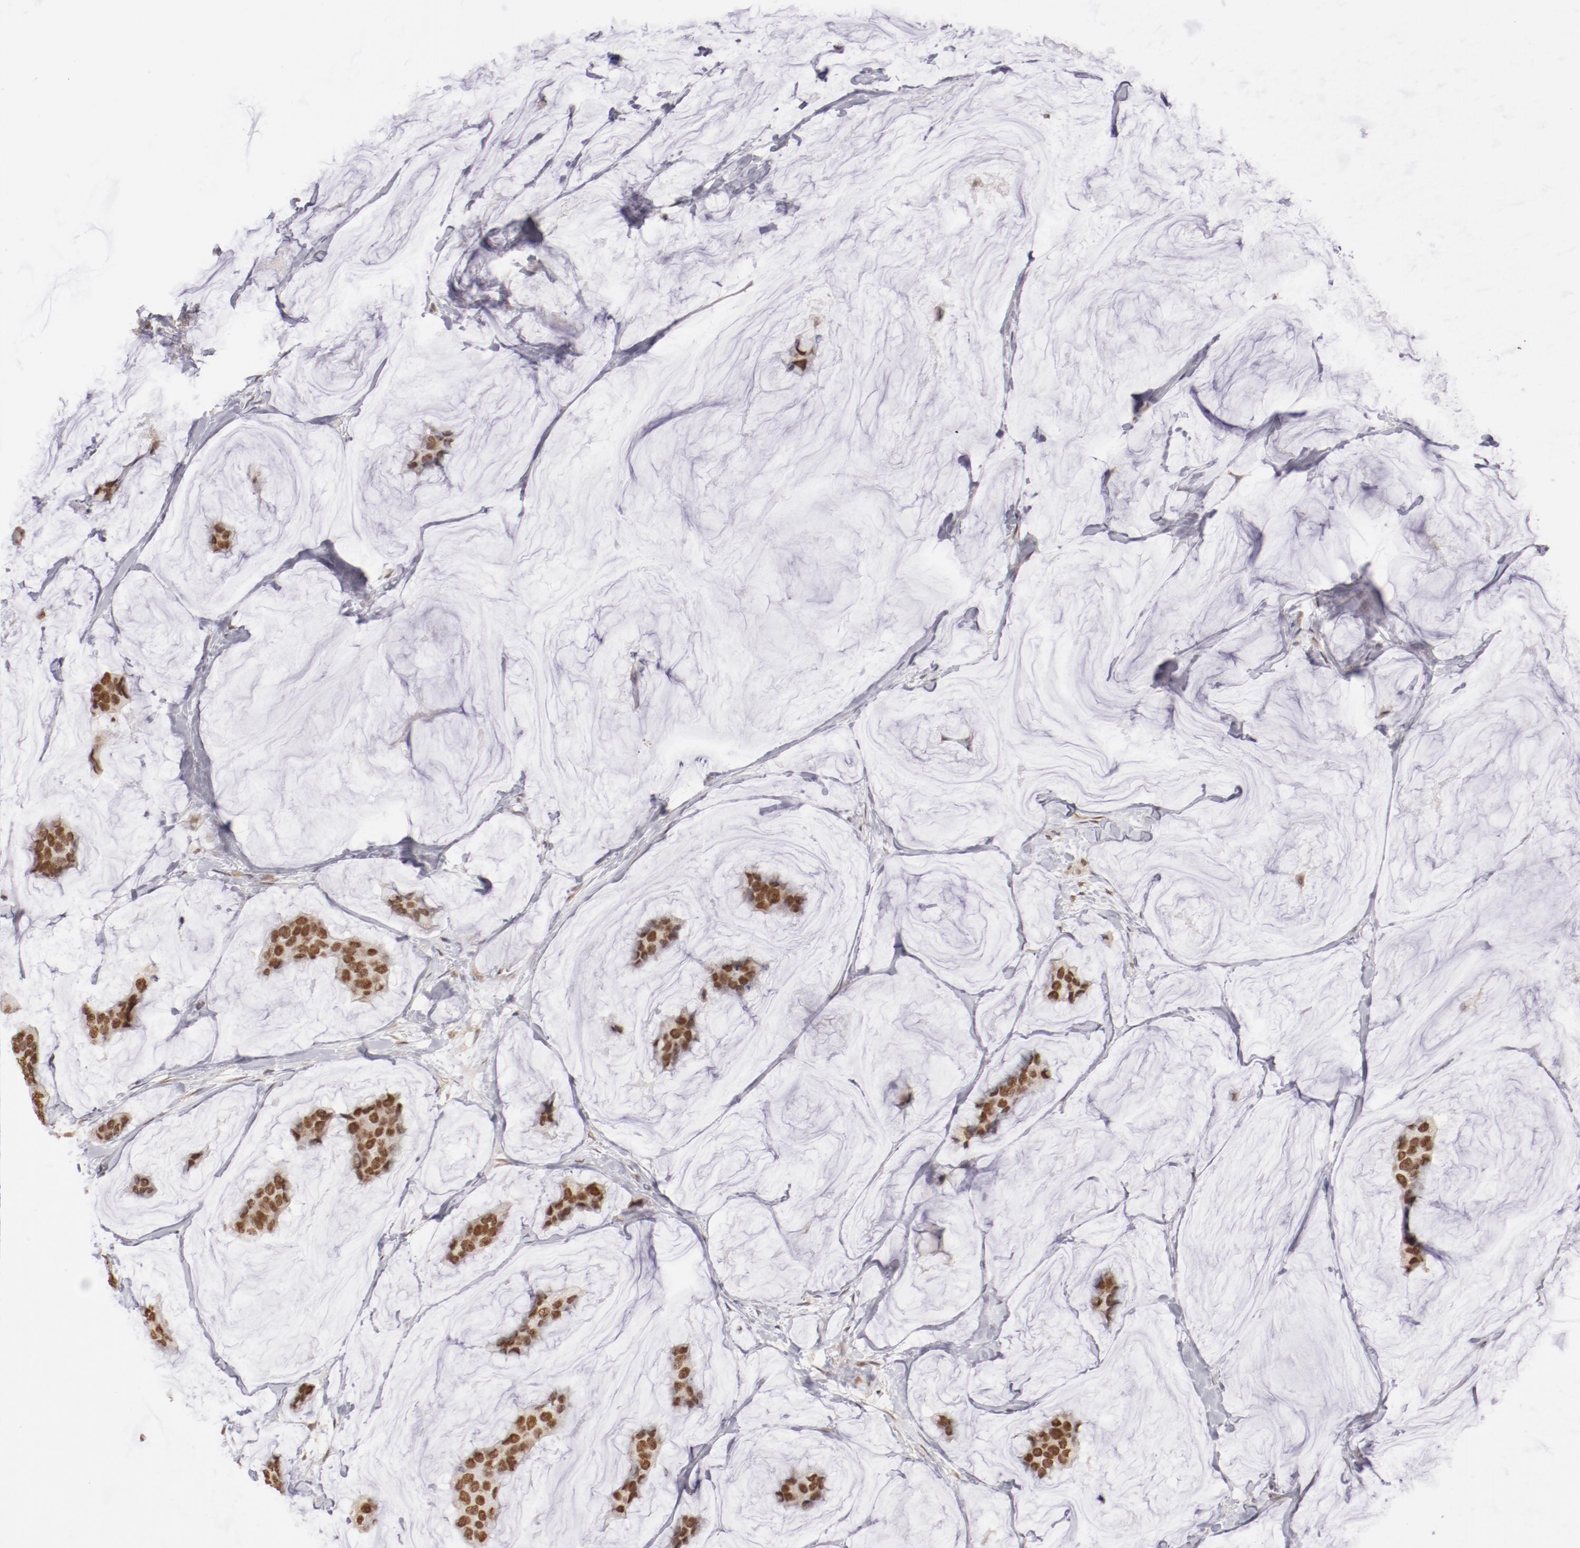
{"staining": {"intensity": "moderate", "quantity": ">75%", "location": "nuclear"}, "tissue": "breast cancer", "cell_type": "Tumor cells", "image_type": "cancer", "snomed": [{"axis": "morphology", "description": "Normal tissue, NOS"}, {"axis": "morphology", "description": "Duct carcinoma"}, {"axis": "topography", "description": "Breast"}], "caption": "Tumor cells reveal moderate nuclear expression in about >75% of cells in intraductal carcinoma (breast).", "gene": "NFE2", "patient": {"sex": "female", "age": 50}}